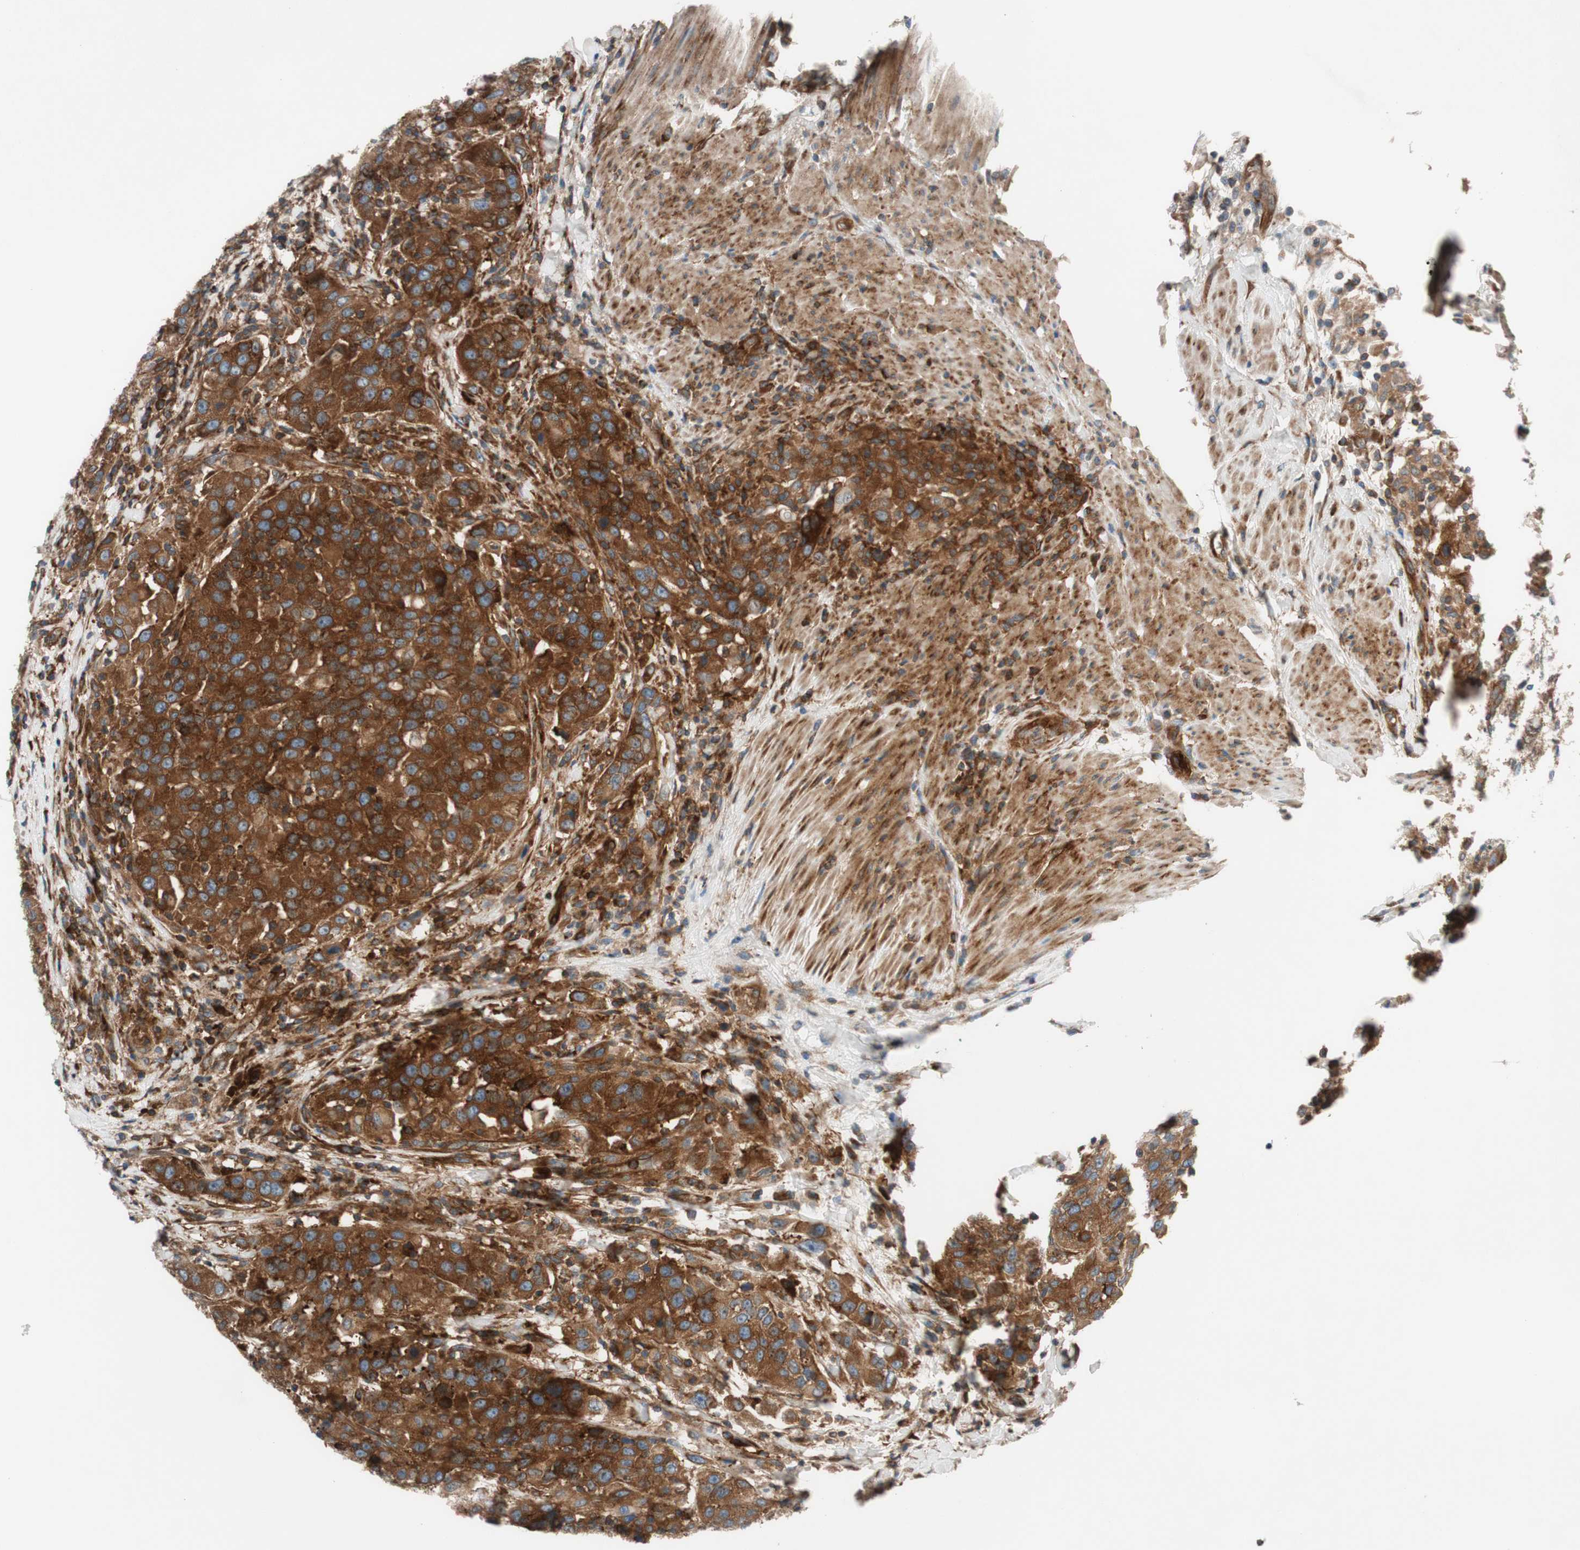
{"staining": {"intensity": "strong", "quantity": ">75%", "location": "cytoplasmic/membranous"}, "tissue": "urothelial cancer", "cell_type": "Tumor cells", "image_type": "cancer", "snomed": [{"axis": "morphology", "description": "Urothelial carcinoma, High grade"}, {"axis": "topography", "description": "Urinary bladder"}], "caption": "Protein analysis of urothelial carcinoma (high-grade) tissue exhibits strong cytoplasmic/membranous expression in about >75% of tumor cells.", "gene": "CCN4", "patient": {"sex": "female", "age": 80}}